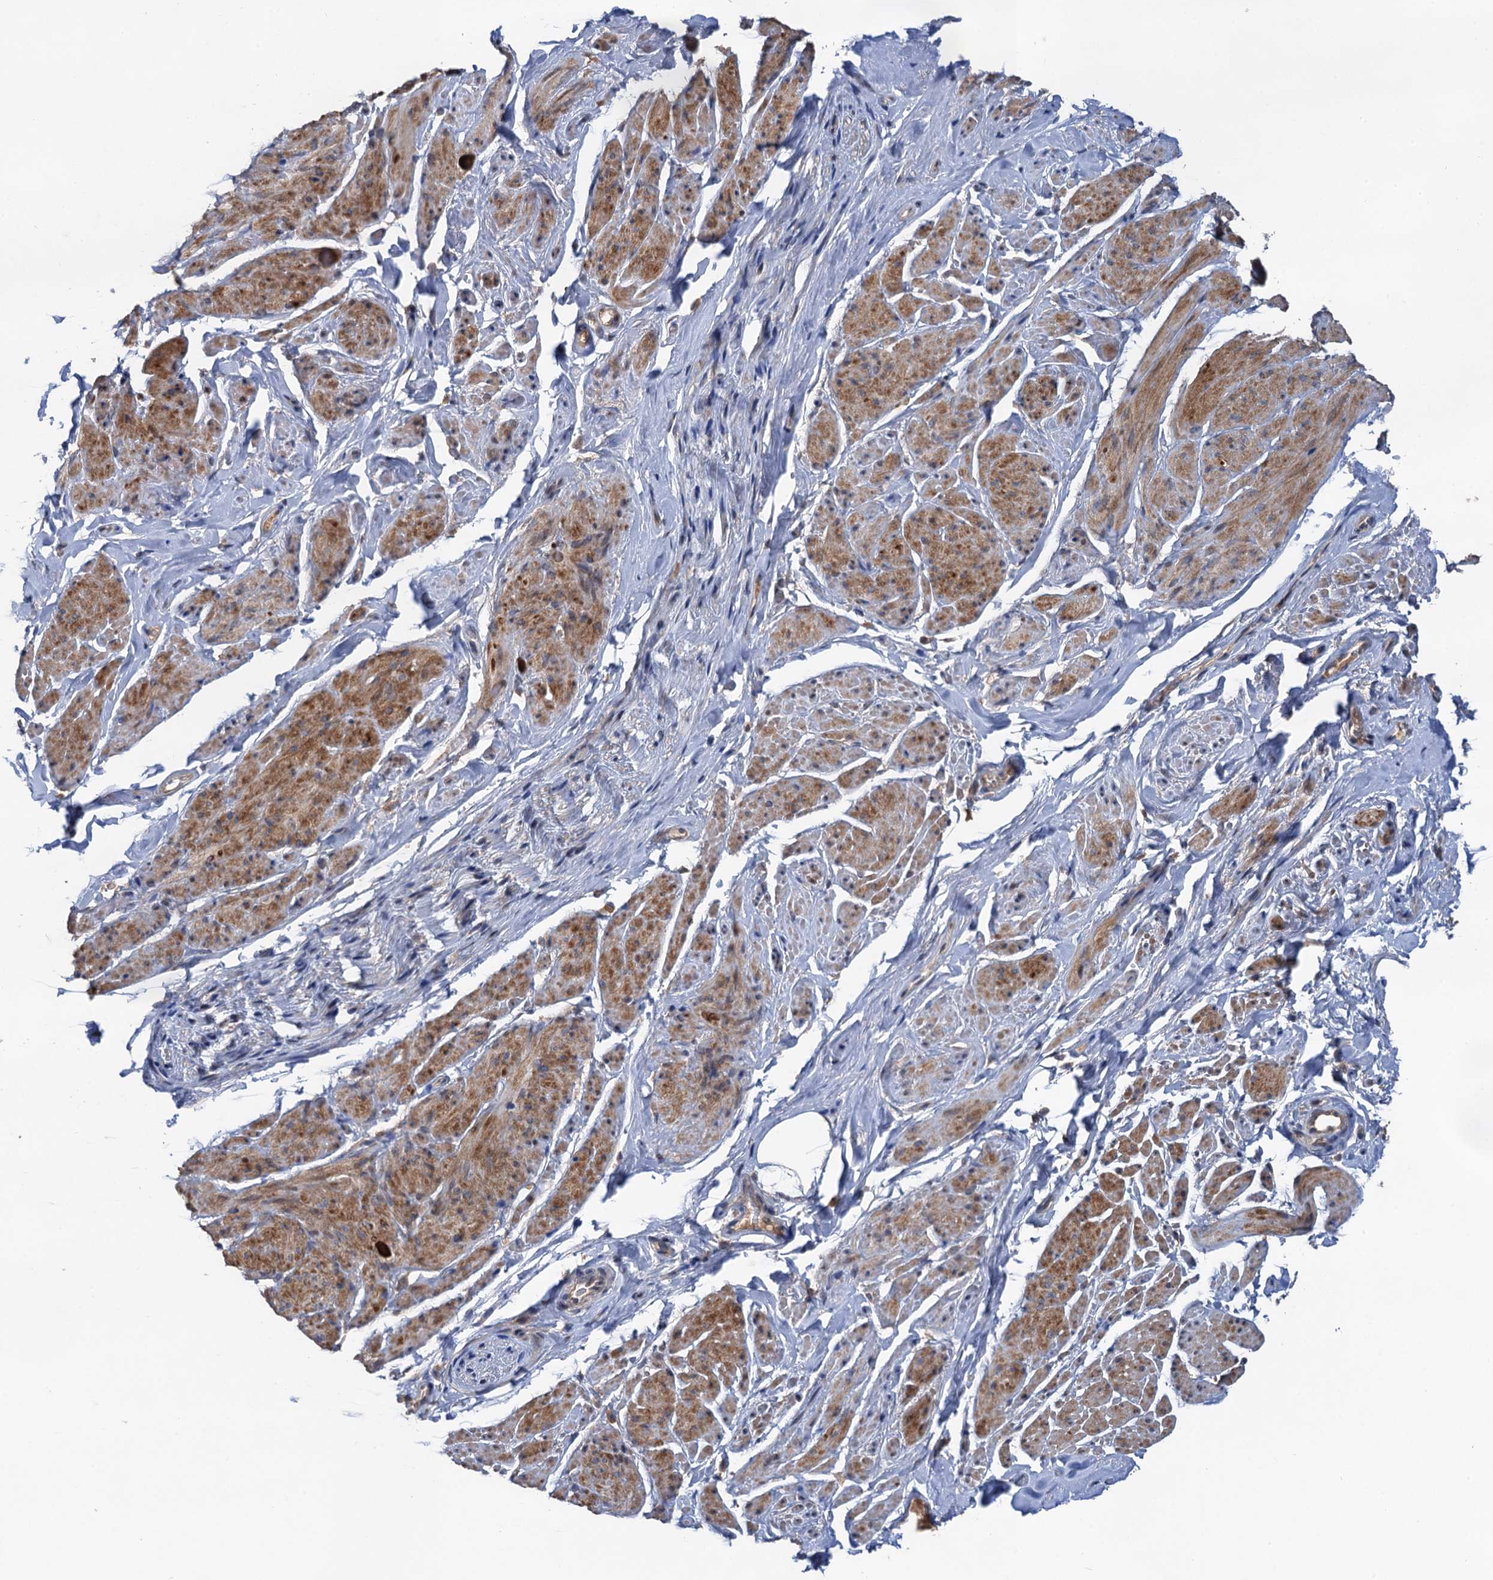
{"staining": {"intensity": "moderate", "quantity": "25%-75%", "location": "cytoplasmic/membranous"}, "tissue": "smooth muscle", "cell_type": "Smooth muscle cells", "image_type": "normal", "snomed": [{"axis": "morphology", "description": "Normal tissue, NOS"}, {"axis": "topography", "description": "Smooth muscle"}, {"axis": "topography", "description": "Peripheral nerve tissue"}], "caption": "Immunohistochemical staining of benign smooth muscle reveals medium levels of moderate cytoplasmic/membranous expression in about 25%-75% of smooth muscle cells. The staining is performed using DAB (3,3'-diaminobenzidine) brown chromogen to label protein expression. The nuclei are counter-stained blue using hematoxylin.", "gene": "TMEM39B", "patient": {"sex": "male", "age": 69}}